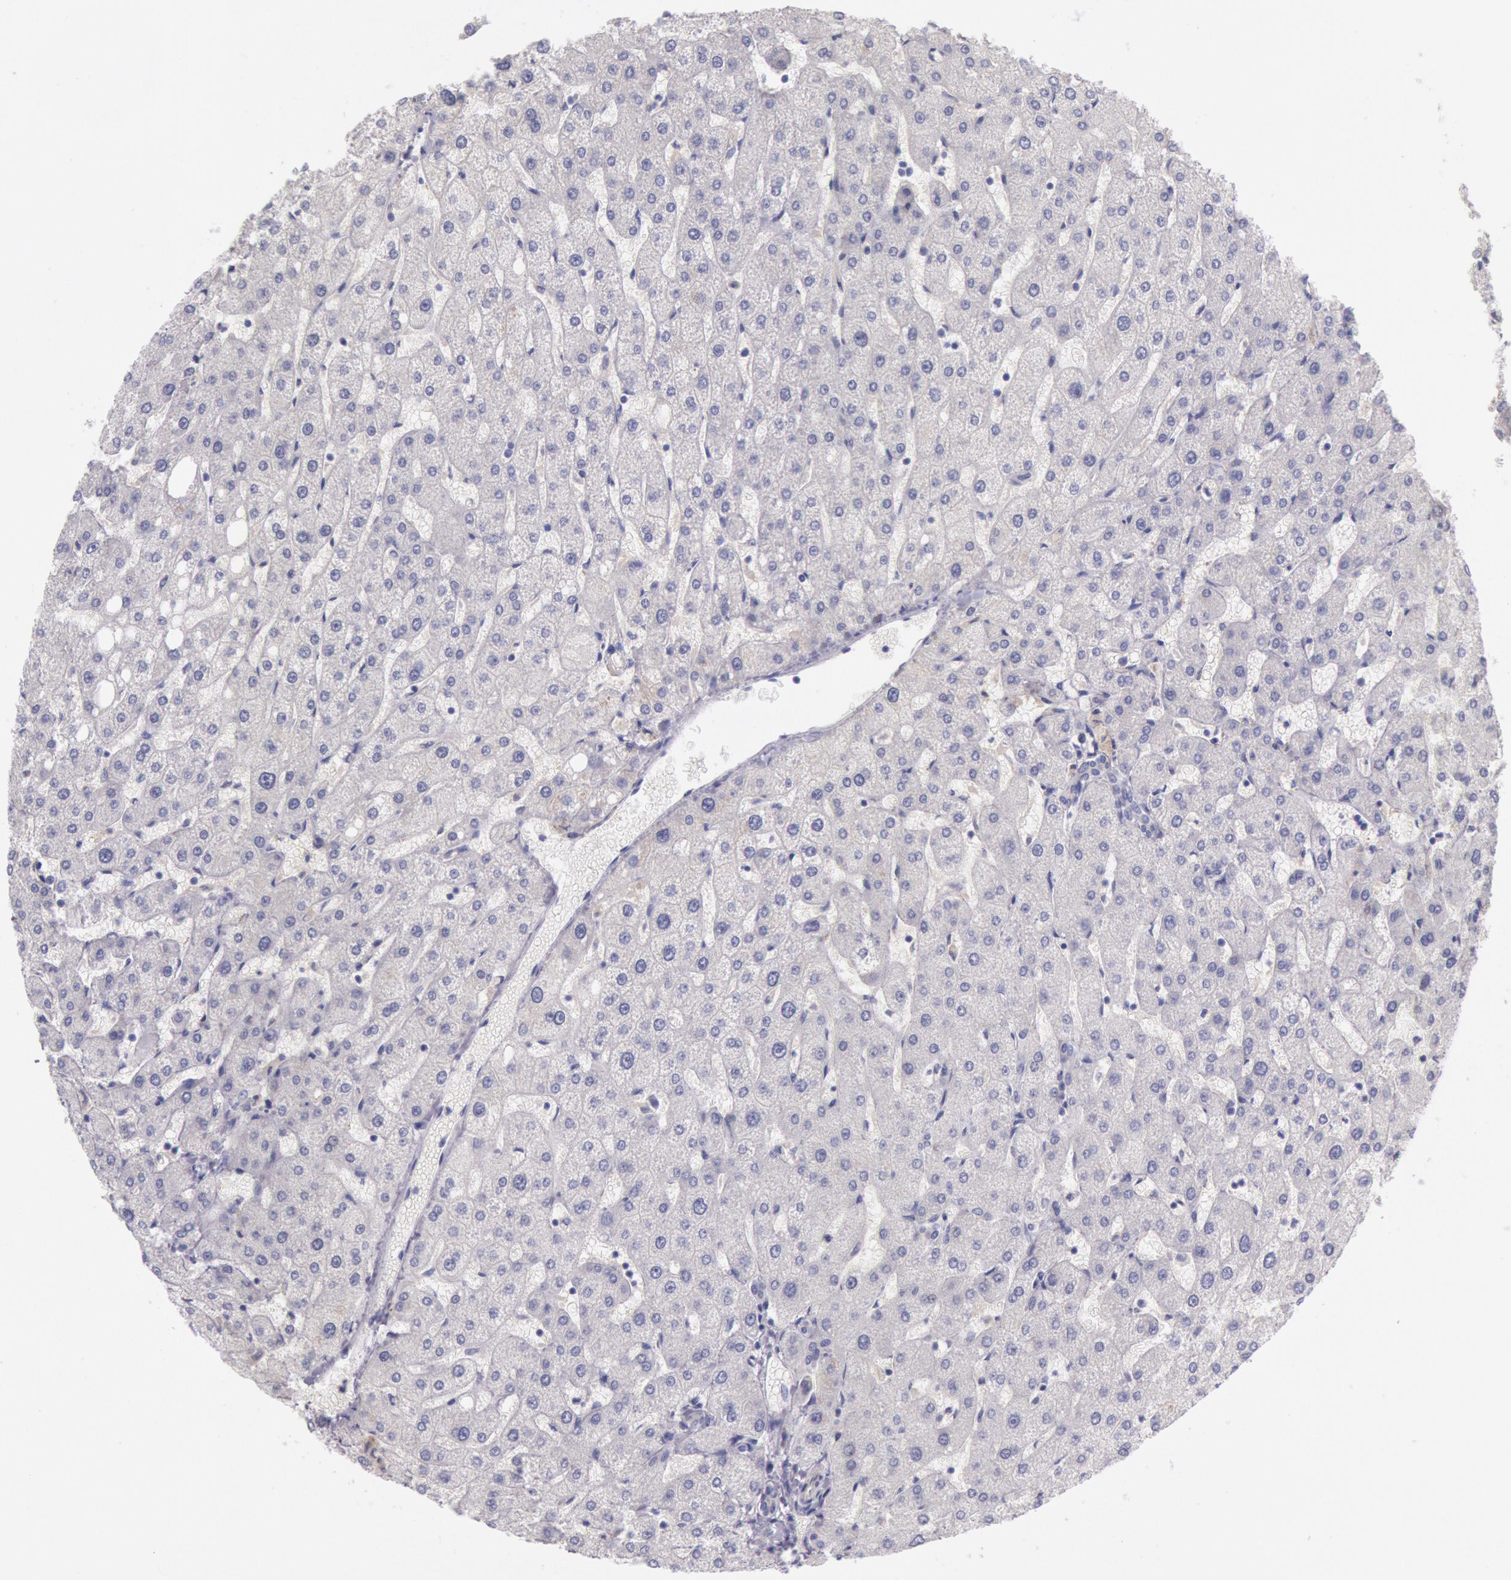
{"staining": {"intensity": "negative", "quantity": "none", "location": "none"}, "tissue": "liver", "cell_type": "Cholangiocytes", "image_type": "normal", "snomed": [{"axis": "morphology", "description": "Normal tissue, NOS"}, {"axis": "topography", "description": "Liver"}], "caption": "Cholangiocytes show no significant staining in unremarkable liver. (Brightfield microscopy of DAB (3,3'-diaminobenzidine) IHC at high magnification).", "gene": "MYO5A", "patient": {"sex": "male", "age": 67}}